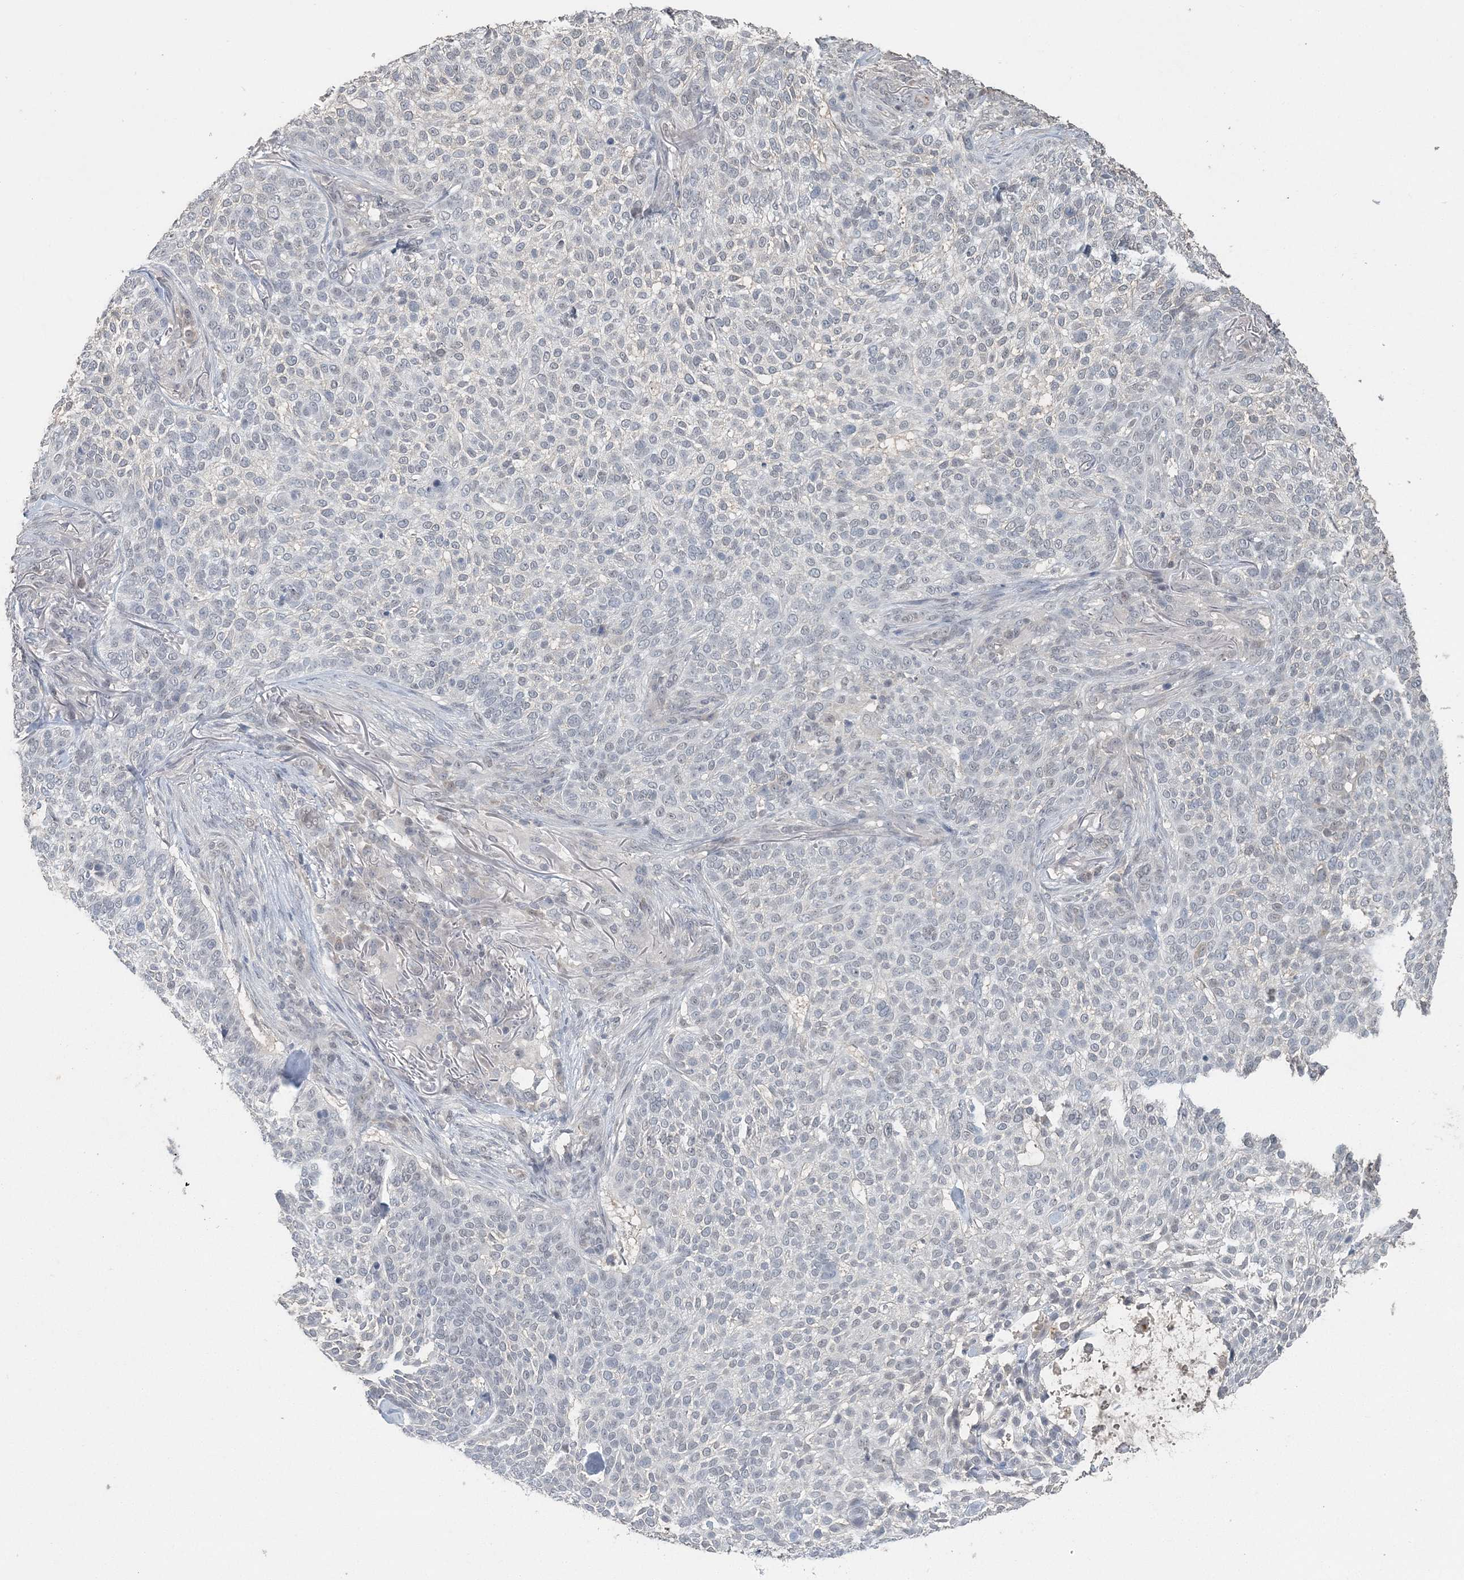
{"staining": {"intensity": "negative", "quantity": "none", "location": "none"}, "tissue": "skin cancer", "cell_type": "Tumor cells", "image_type": "cancer", "snomed": [{"axis": "morphology", "description": "Basal cell carcinoma"}, {"axis": "topography", "description": "Skin"}], "caption": "Skin cancer was stained to show a protein in brown. There is no significant staining in tumor cells.", "gene": "UIMC1", "patient": {"sex": "female", "age": 64}}